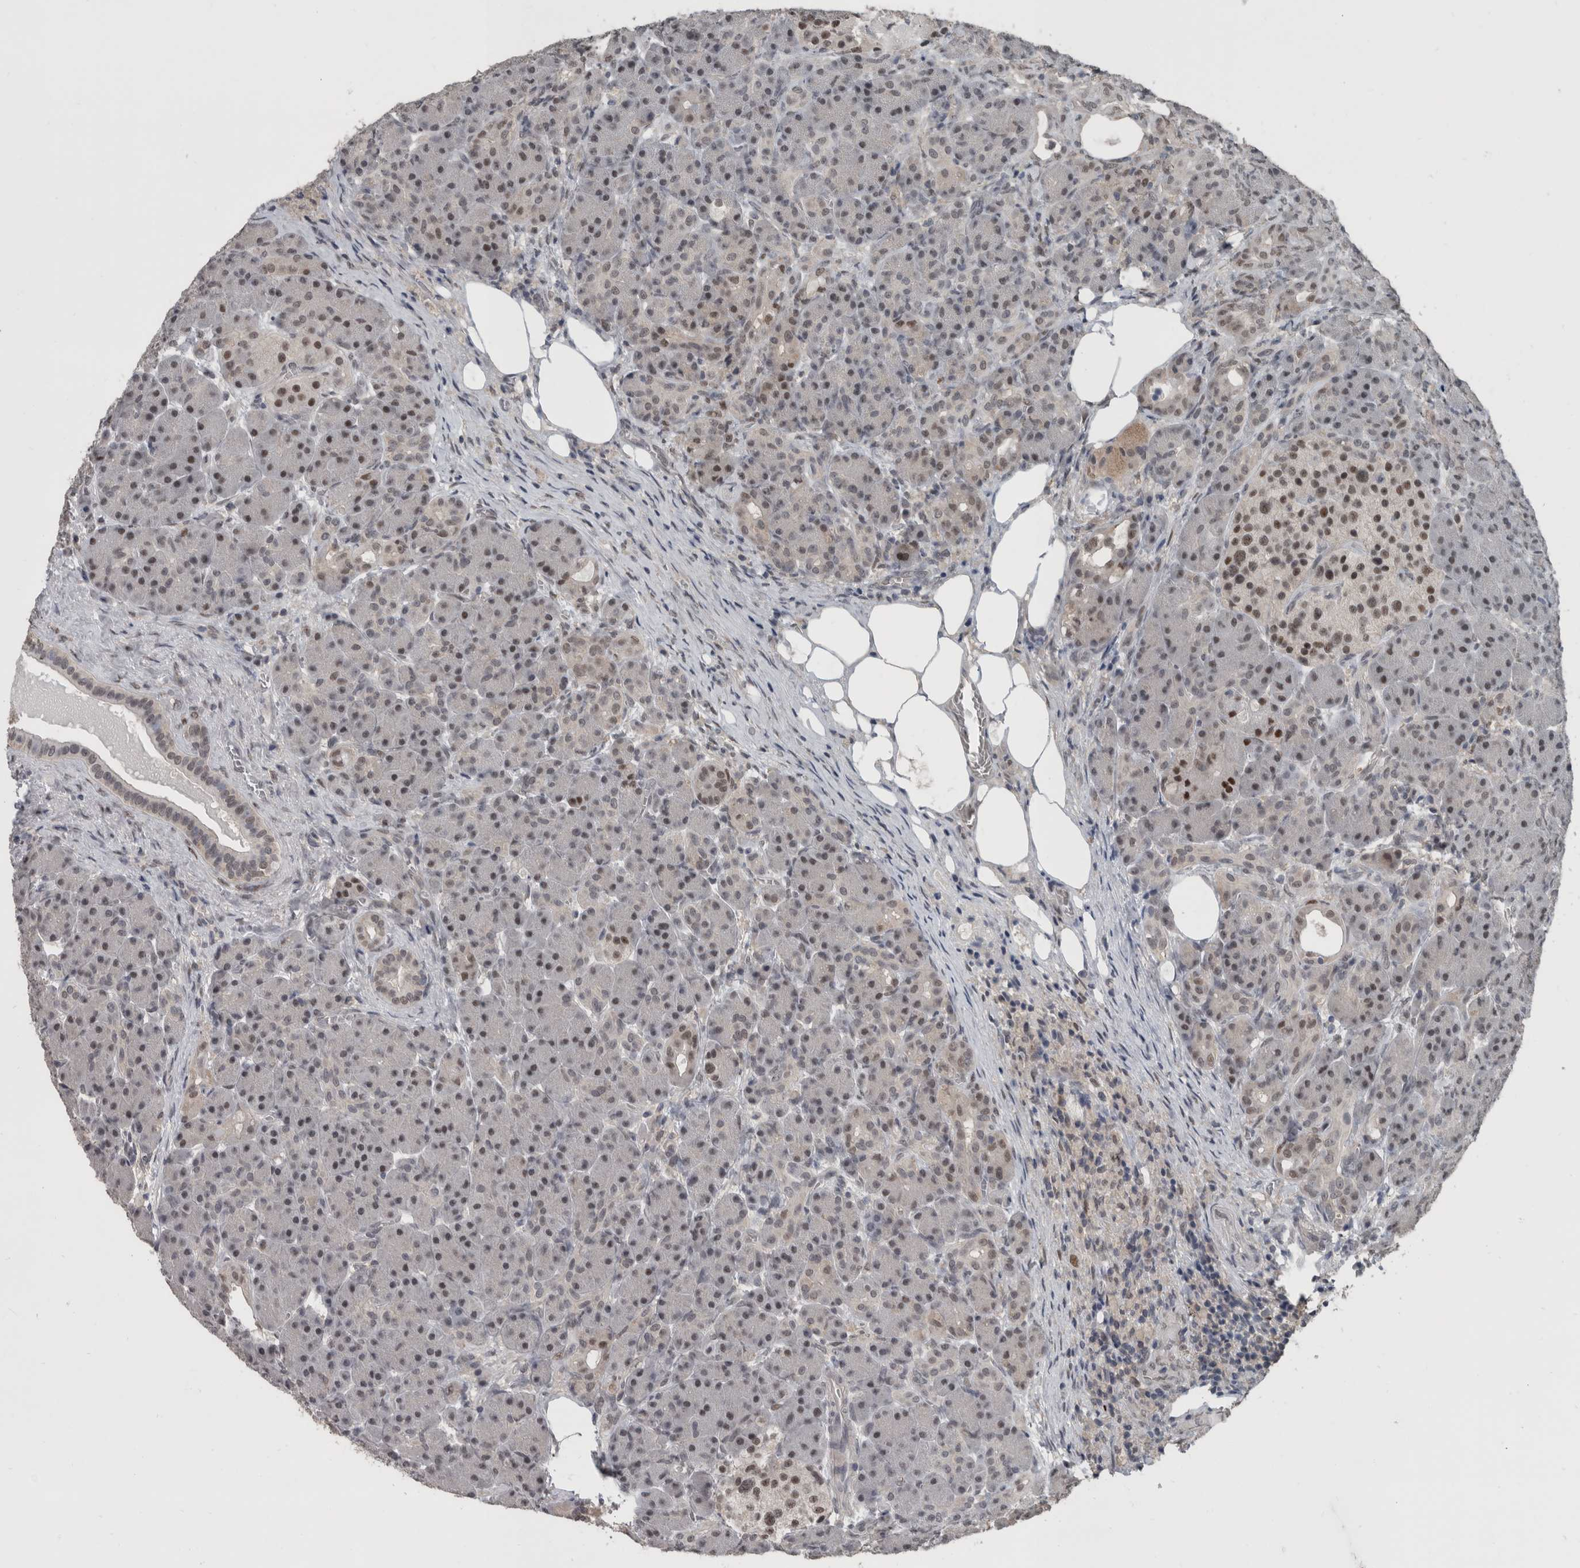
{"staining": {"intensity": "weak", "quantity": "<25%", "location": "nuclear"}, "tissue": "pancreas", "cell_type": "Exocrine glandular cells", "image_type": "normal", "snomed": [{"axis": "morphology", "description": "Normal tissue, NOS"}, {"axis": "topography", "description": "Pancreas"}], "caption": "Immunohistochemistry (IHC) histopathology image of normal pancreas: human pancreas stained with DAB (3,3'-diaminobenzidine) demonstrates no significant protein expression in exocrine glandular cells. (Immunohistochemistry, brightfield microscopy, high magnification).", "gene": "ZBTB21", "patient": {"sex": "male", "age": 63}}